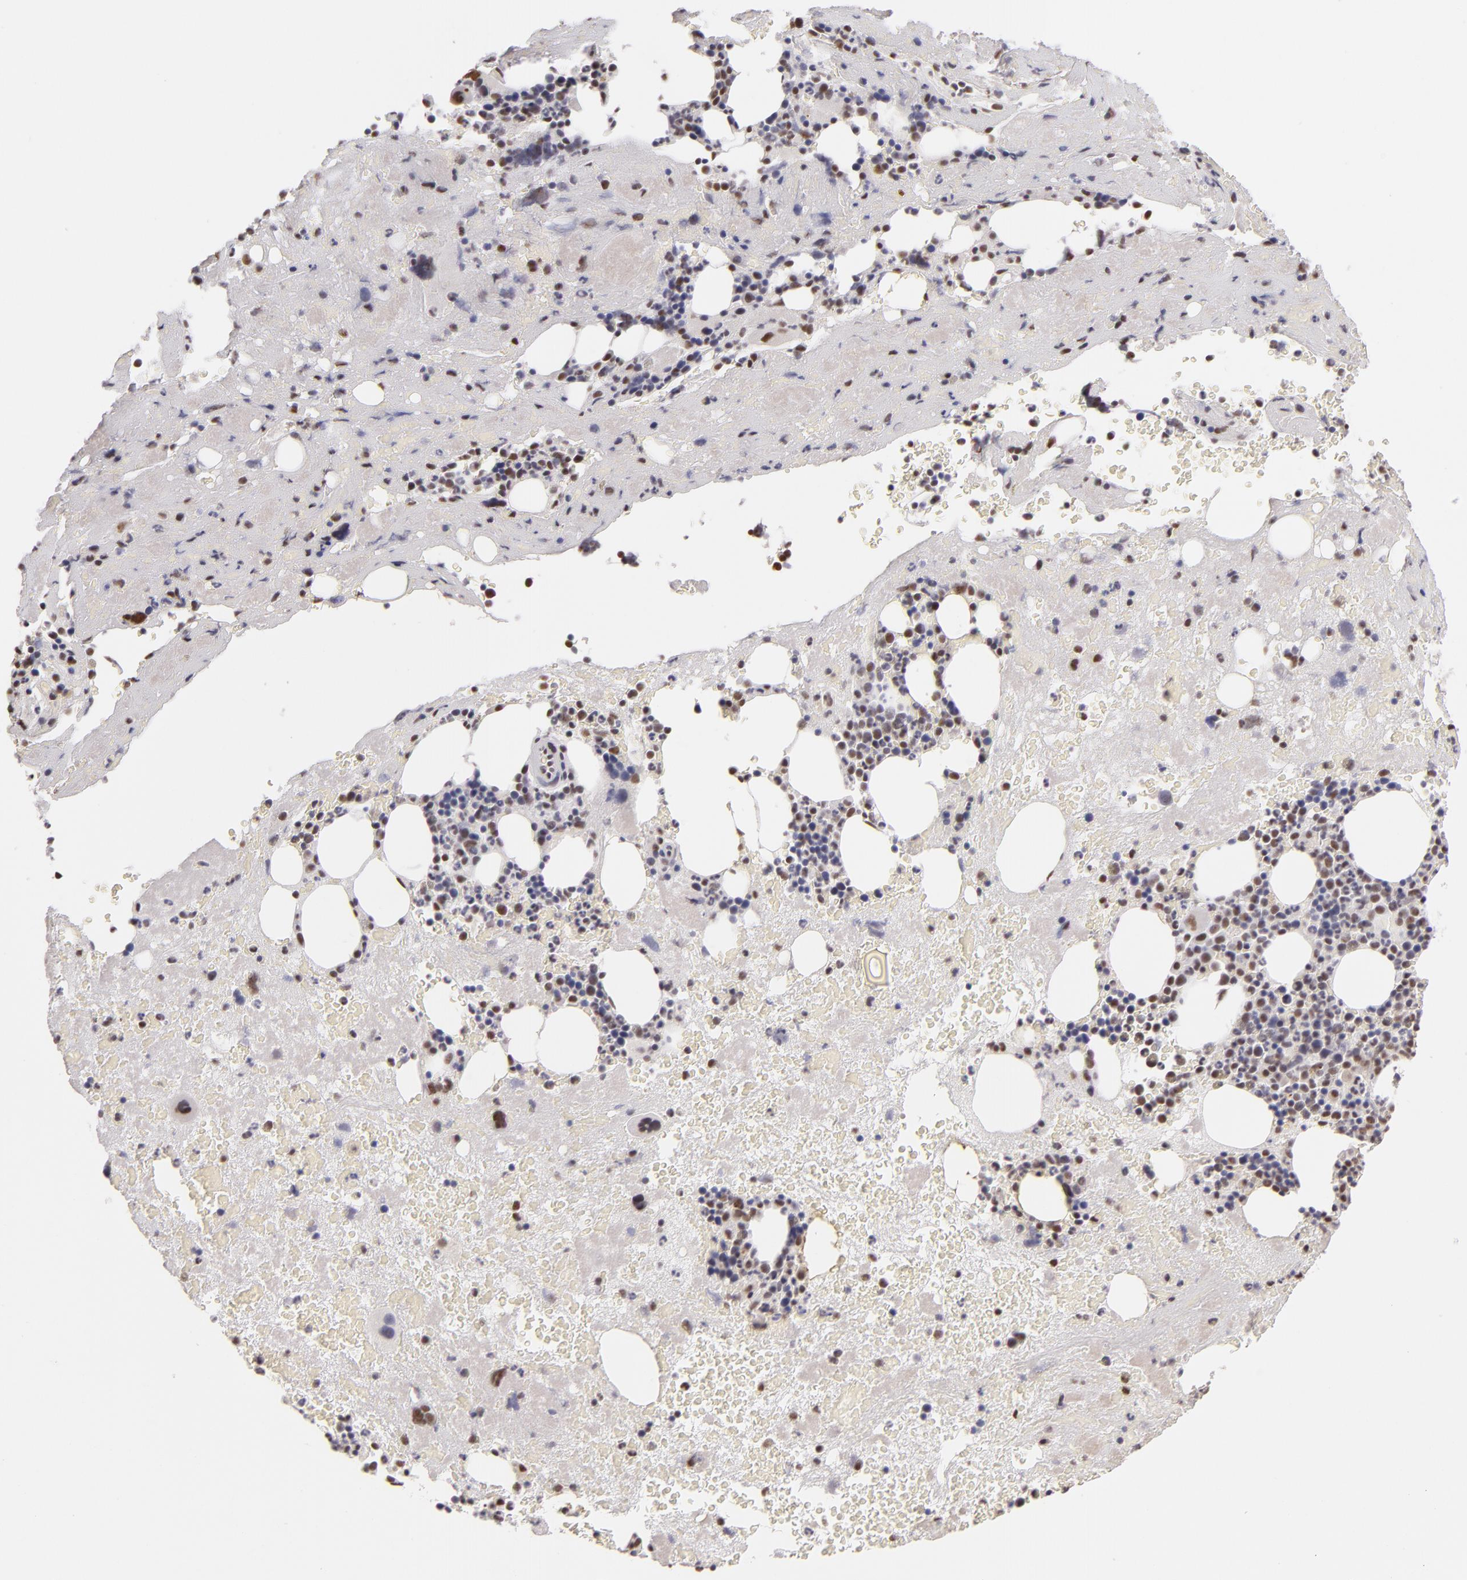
{"staining": {"intensity": "moderate", "quantity": "25%-75%", "location": "nuclear"}, "tissue": "bone marrow", "cell_type": "Hematopoietic cells", "image_type": "normal", "snomed": [{"axis": "morphology", "description": "Normal tissue, NOS"}, {"axis": "topography", "description": "Bone marrow"}], "caption": "Moderate nuclear expression is present in about 25%-75% of hematopoietic cells in normal bone marrow.", "gene": "INTS6", "patient": {"sex": "male", "age": 76}}